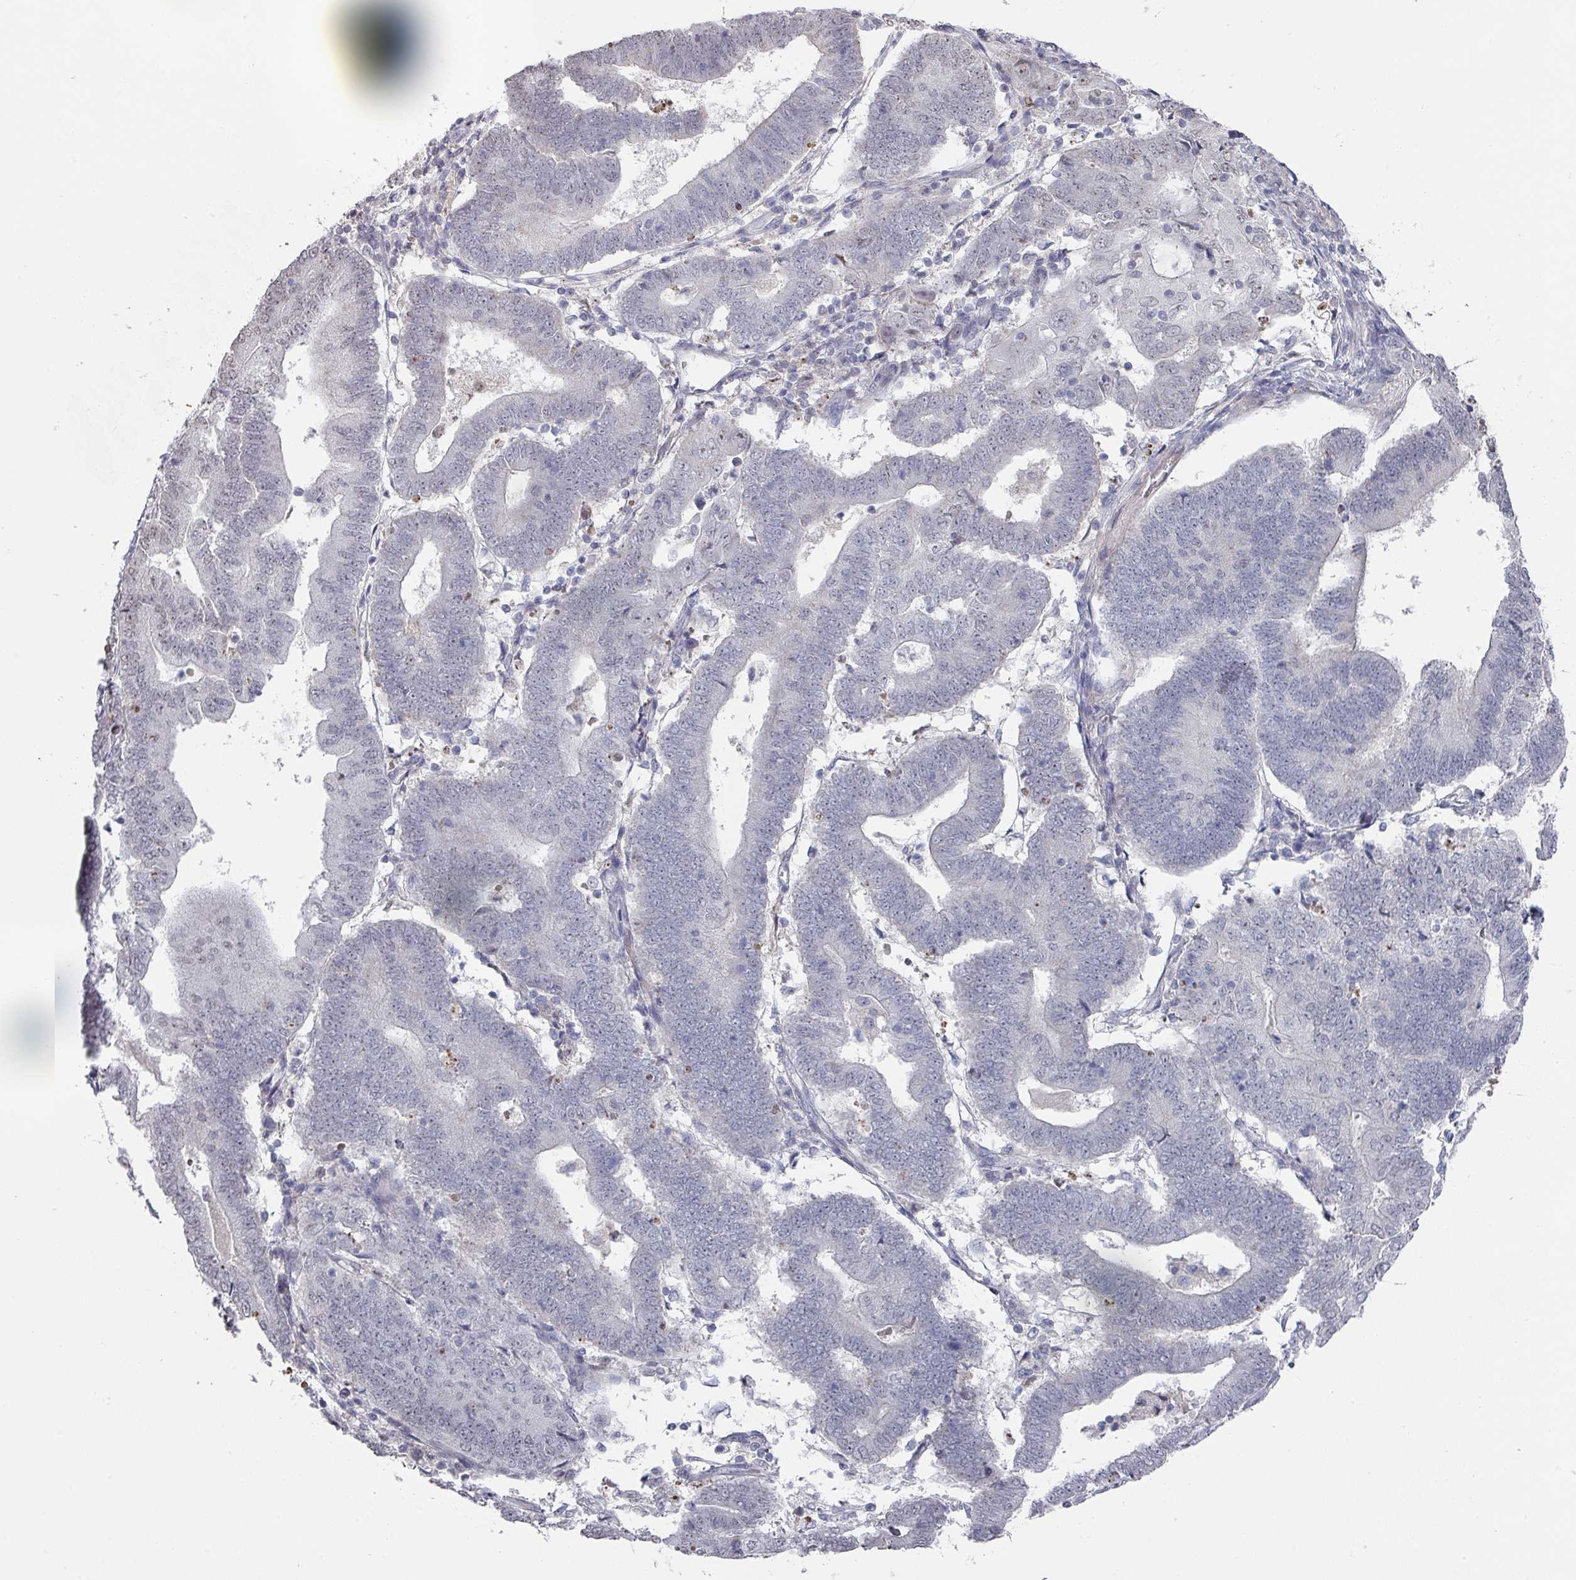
{"staining": {"intensity": "negative", "quantity": "none", "location": "none"}, "tissue": "endometrial cancer", "cell_type": "Tumor cells", "image_type": "cancer", "snomed": [{"axis": "morphology", "description": "Adenocarcinoma, NOS"}, {"axis": "topography", "description": "Endometrium"}], "caption": "This is a micrograph of immunohistochemistry staining of endometrial adenocarcinoma, which shows no expression in tumor cells. (DAB (3,3'-diaminobenzidine) immunohistochemistry (IHC) with hematoxylin counter stain).", "gene": "ZNF654", "patient": {"sex": "female", "age": 70}}